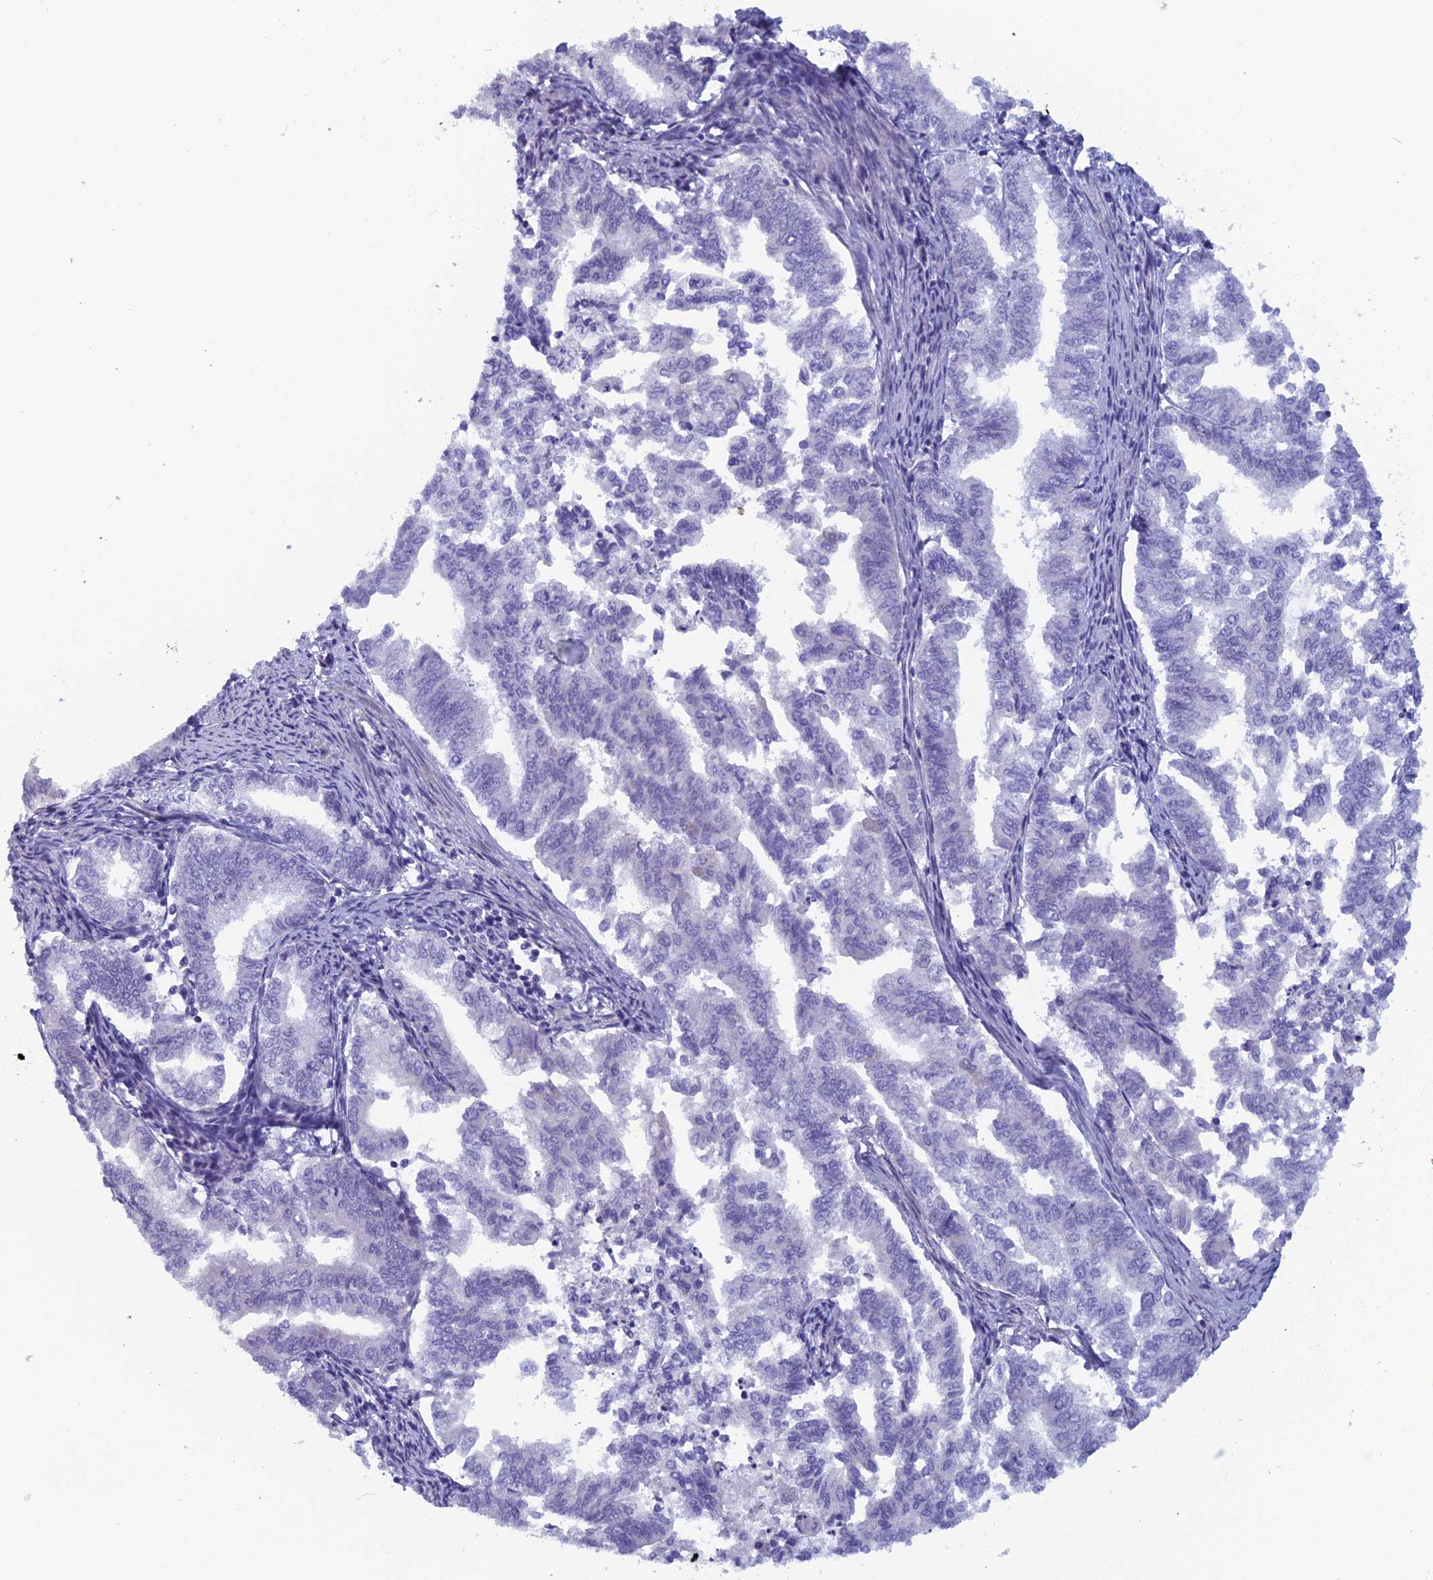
{"staining": {"intensity": "negative", "quantity": "none", "location": "none"}, "tissue": "endometrial cancer", "cell_type": "Tumor cells", "image_type": "cancer", "snomed": [{"axis": "morphology", "description": "Adenocarcinoma, NOS"}, {"axis": "topography", "description": "Endometrium"}], "caption": "IHC micrograph of endometrial adenocarcinoma stained for a protein (brown), which reveals no expression in tumor cells.", "gene": "CNOT6L", "patient": {"sex": "female", "age": 79}}